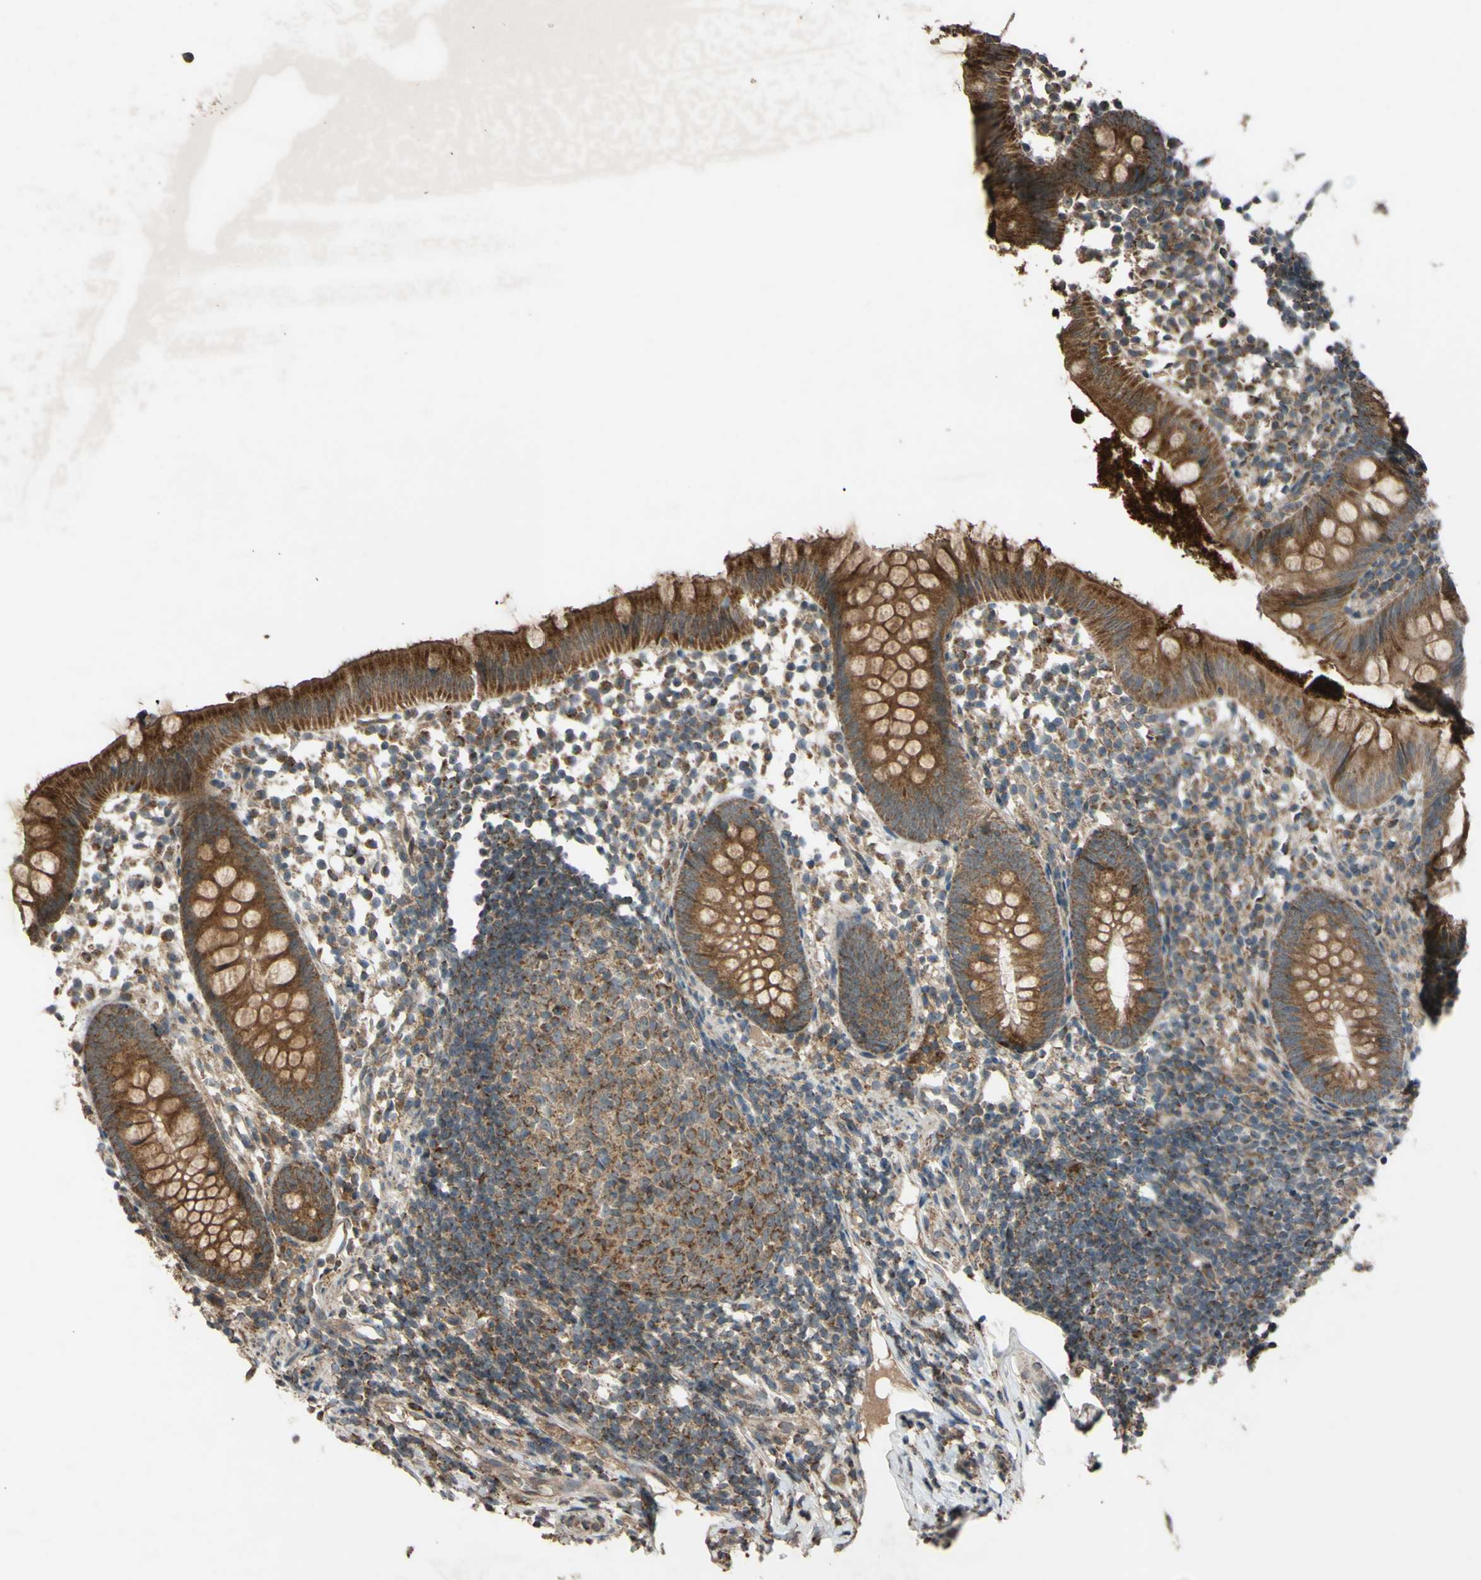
{"staining": {"intensity": "moderate", "quantity": "25%-75%", "location": "cytoplasmic/membranous"}, "tissue": "appendix", "cell_type": "Glandular cells", "image_type": "normal", "snomed": [{"axis": "morphology", "description": "Normal tissue, NOS"}, {"axis": "topography", "description": "Appendix"}], "caption": "A high-resolution histopathology image shows IHC staining of normal appendix, which demonstrates moderate cytoplasmic/membranous positivity in about 25%-75% of glandular cells. (DAB (3,3'-diaminobenzidine) IHC, brown staining for protein, blue staining for nuclei).", "gene": "ACOT8", "patient": {"sex": "female", "age": 20}}